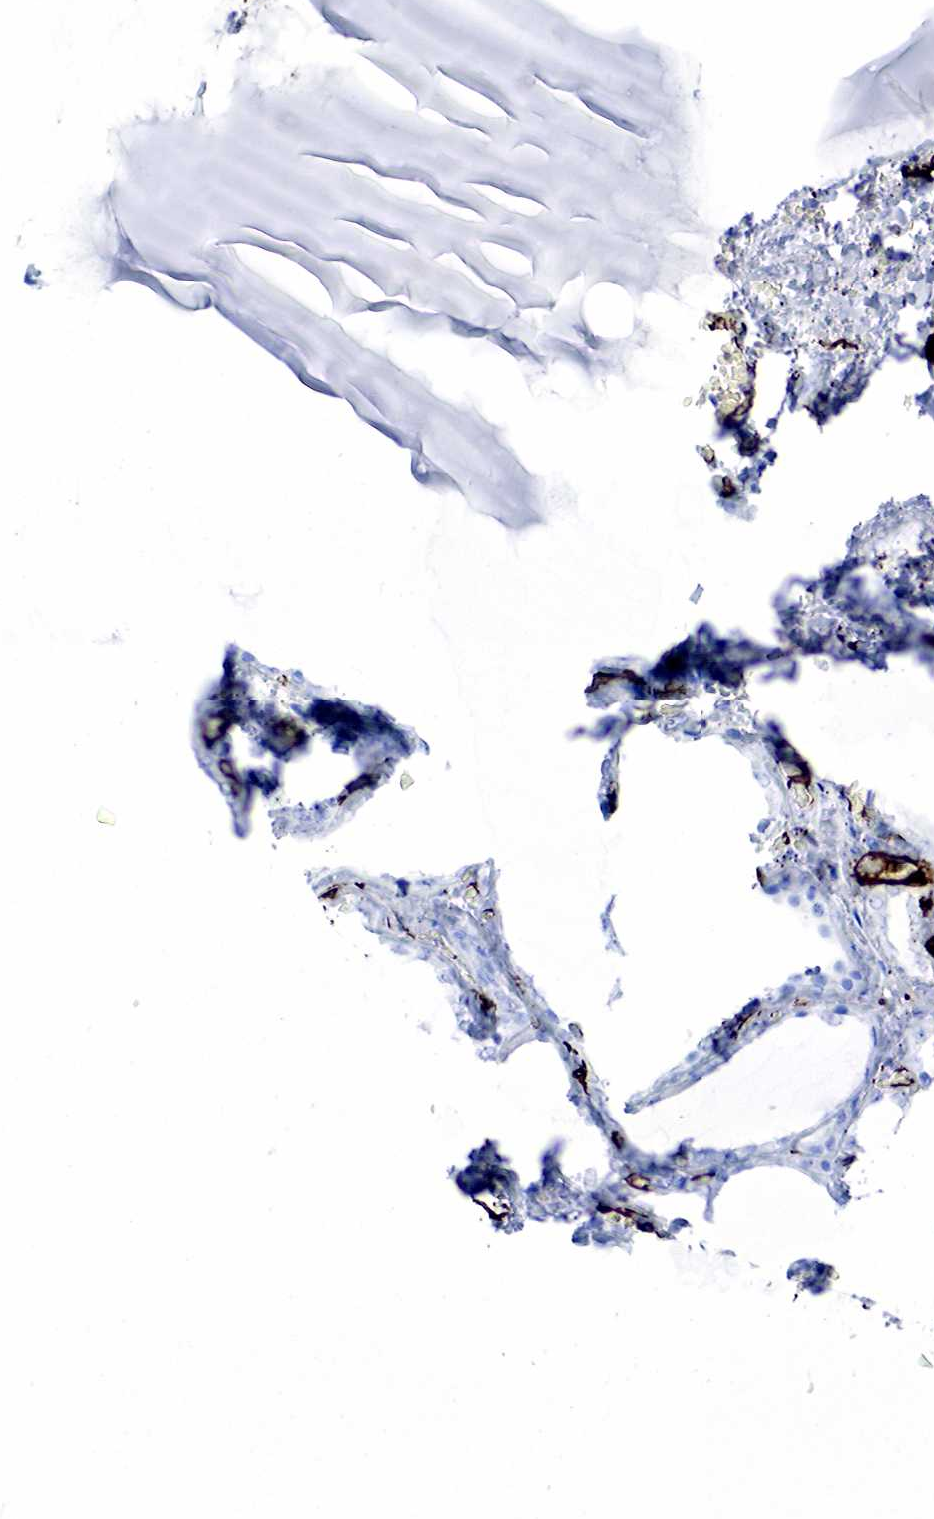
{"staining": {"intensity": "negative", "quantity": "none", "location": "none"}, "tissue": "thyroid gland", "cell_type": "Glandular cells", "image_type": "normal", "snomed": [{"axis": "morphology", "description": "Normal tissue, NOS"}, {"axis": "topography", "description": "Thyroid gland"}], "caption": "Thyroid gland stained for a protein using immunohistochemistry (IHC) displays no staining glandular cells.", "gene": "ACTA2", "patient": {"sex": "male", "age": 76}}